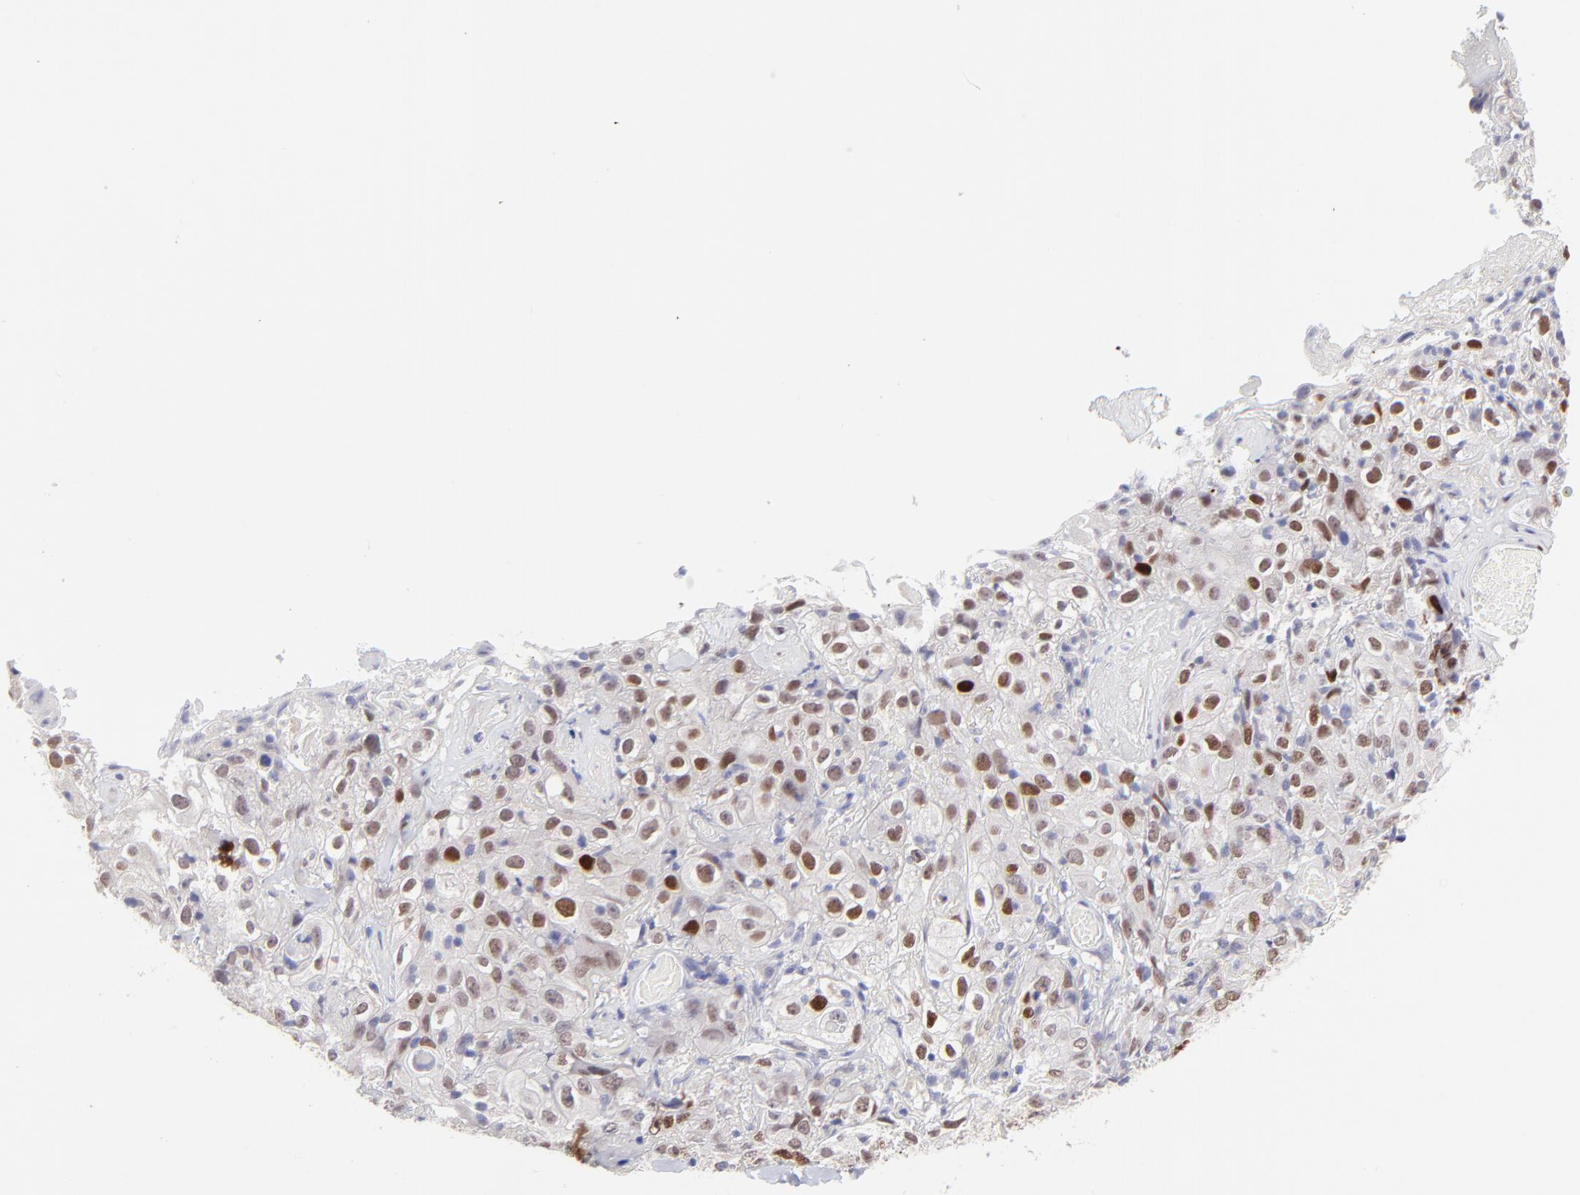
{"staining": {"intensity": "strong", "quantity": "25%-75%", "location": "nuclear"}, "tissue": "skin cancer", "cell_type": "Tumor cells", "image_type": "cancer", "snomed": [{"axis": "morphology", "description": "Squamous cell carcinoma, NOS"}, {"axis": "topography", "description": "Skin"}], "caption": "Skin cancer stained with a brown dye demonstrates strong nuclear positive positivity in about 25%-75% of tumor cells.", "gene": "KLF4", "patient": {"sex": "male", "age": 65}}